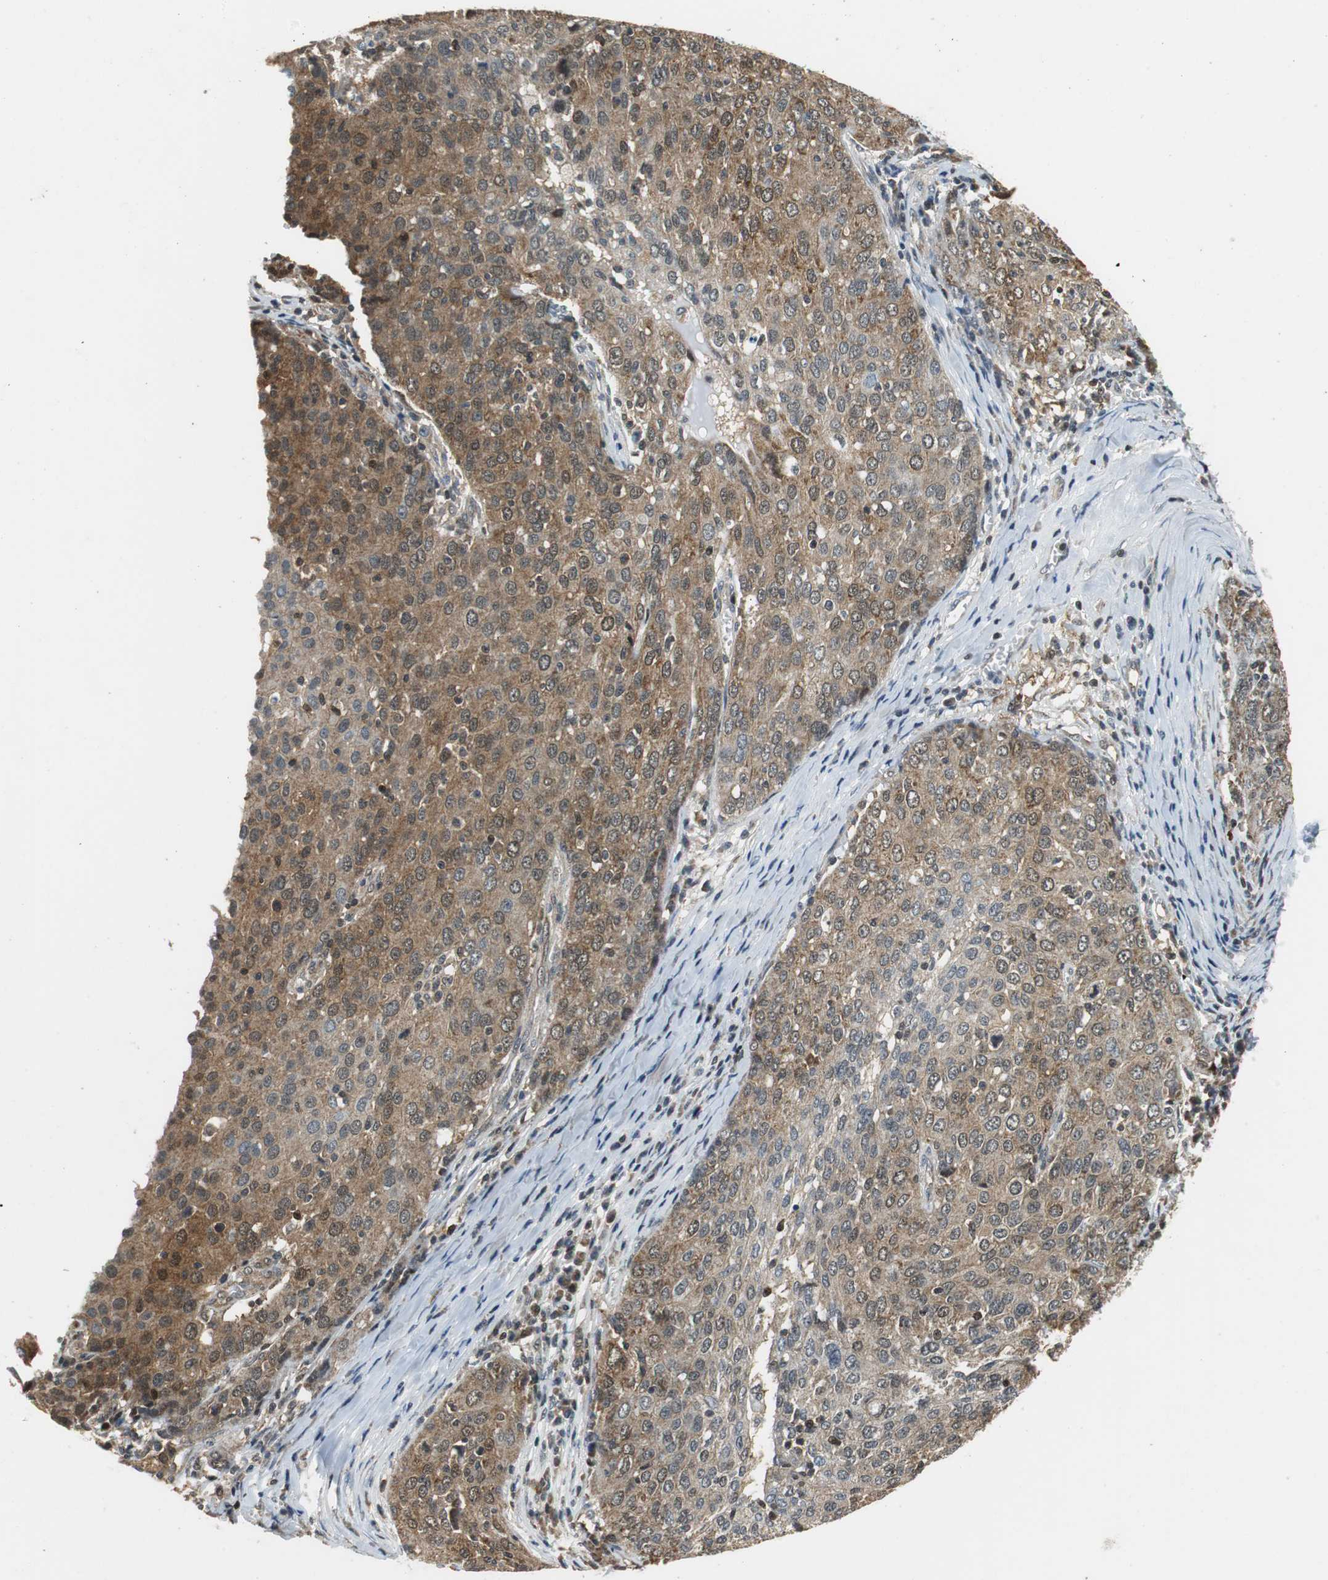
{"staining": {"intensity": "strong", "quantity": ">75%", "location": "cytoplasmic/membranous"}, "tissue": "ovarian cancer", "cell_type": "Tumor cells", "image_type": "cancer", "snomed": [{"axis": "morphology", "description": "Carcinoma, endometroid"}, {"axis": "topography", "description": "Ovary"}], "caption": "Strong cytoplasmic/membranous staining for a protein is appreciated in about >75% of tumor cells of ovarian cancer using immunohistochemistry.", "gene": "GSDMD", "patient": {"sex": "female", "age": 50}}